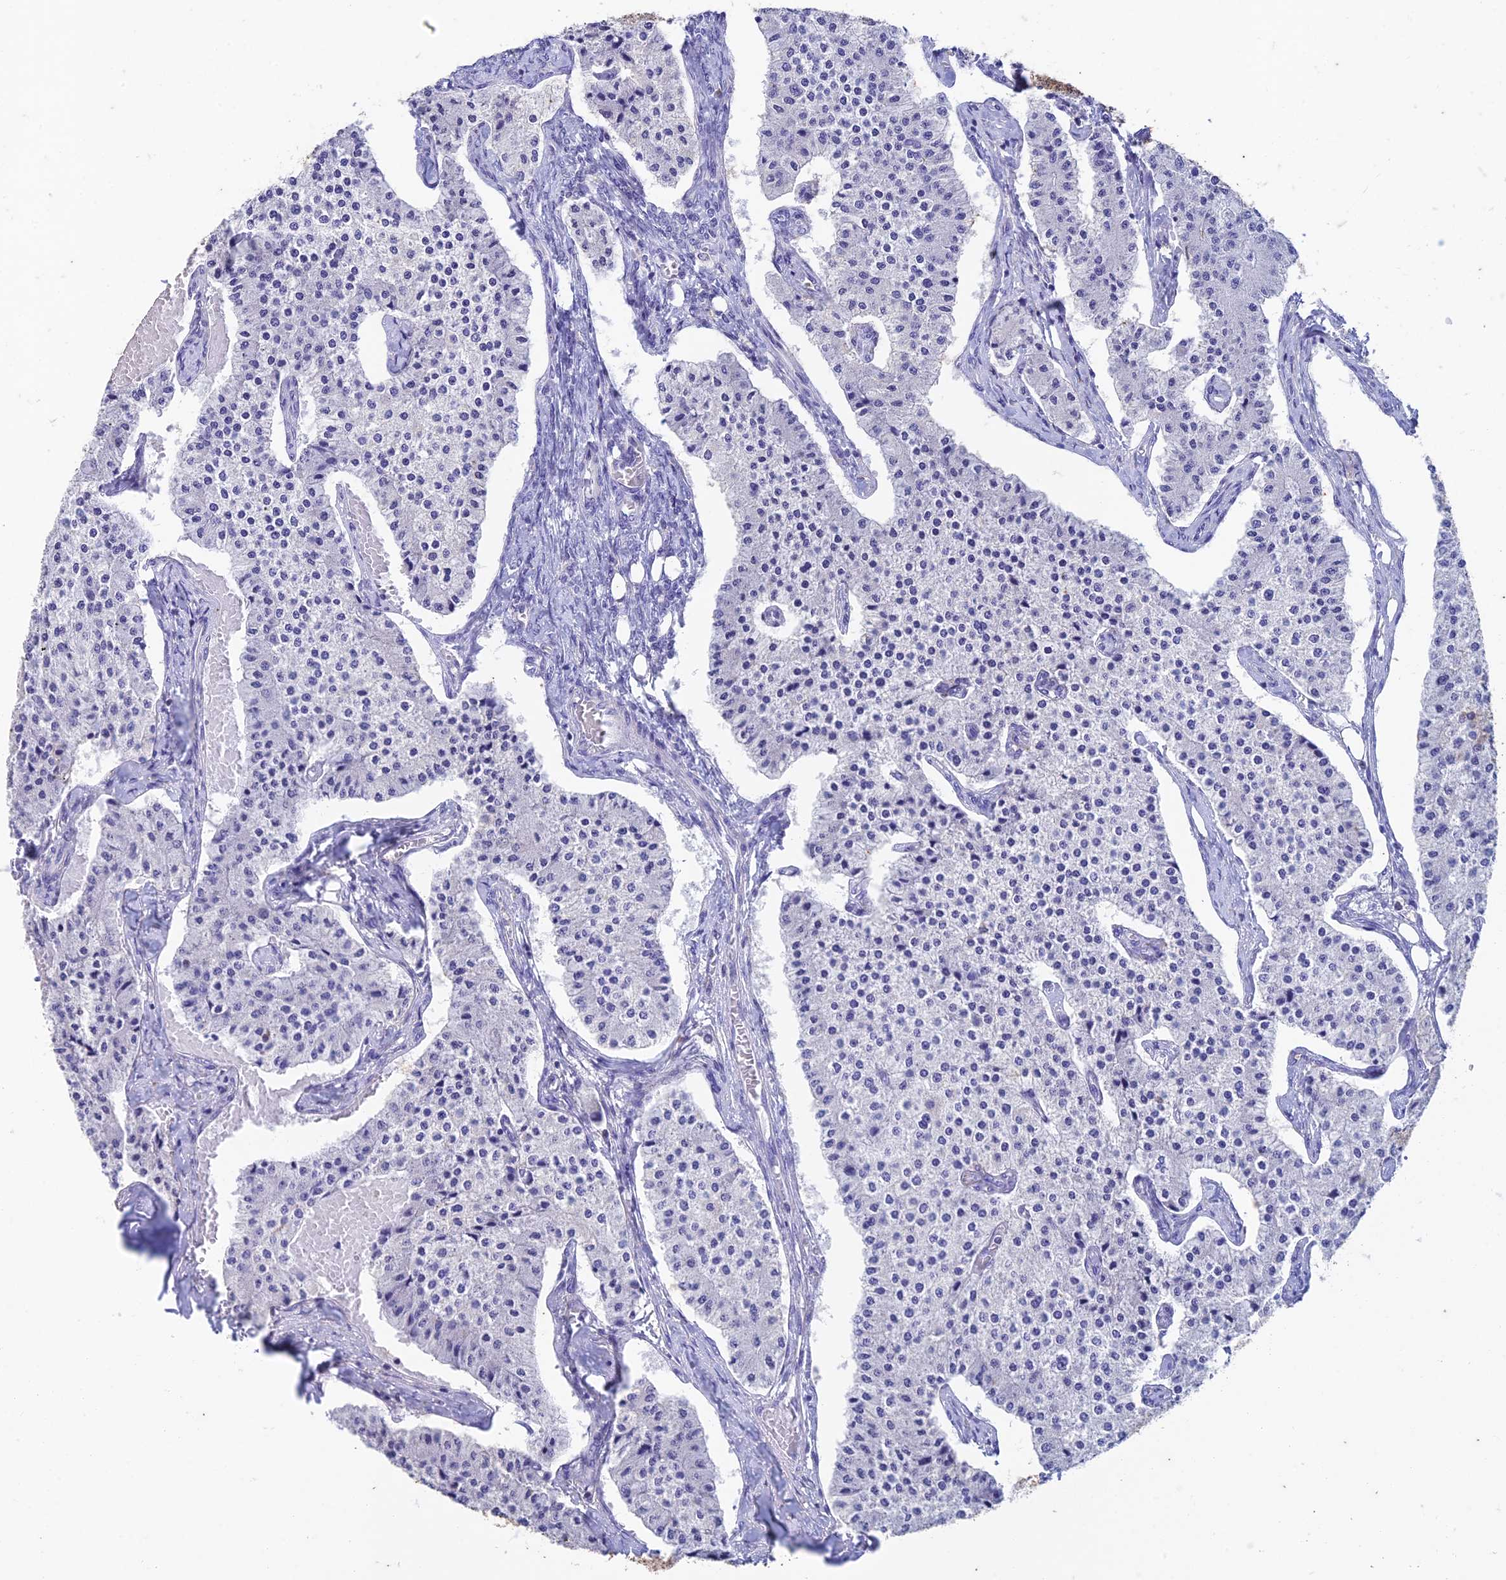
{"staining": {"intensity": "negative", "quantity": "none", "location": "none"}, "tissue": "carcinoid", "cell_type": "Tumor cells", "image_type": "cancer", "snomed": [{"axis": "morphology", "description": "Carcinoid, malignant, NOS"}, {"axis": "topography", "description": "Colon"}], "caption": "Tumor cells are negative for brown protein staining in malignant carcinoid.", "gene": "FGF7", "patient": {"sex": "female", "age": 52}}